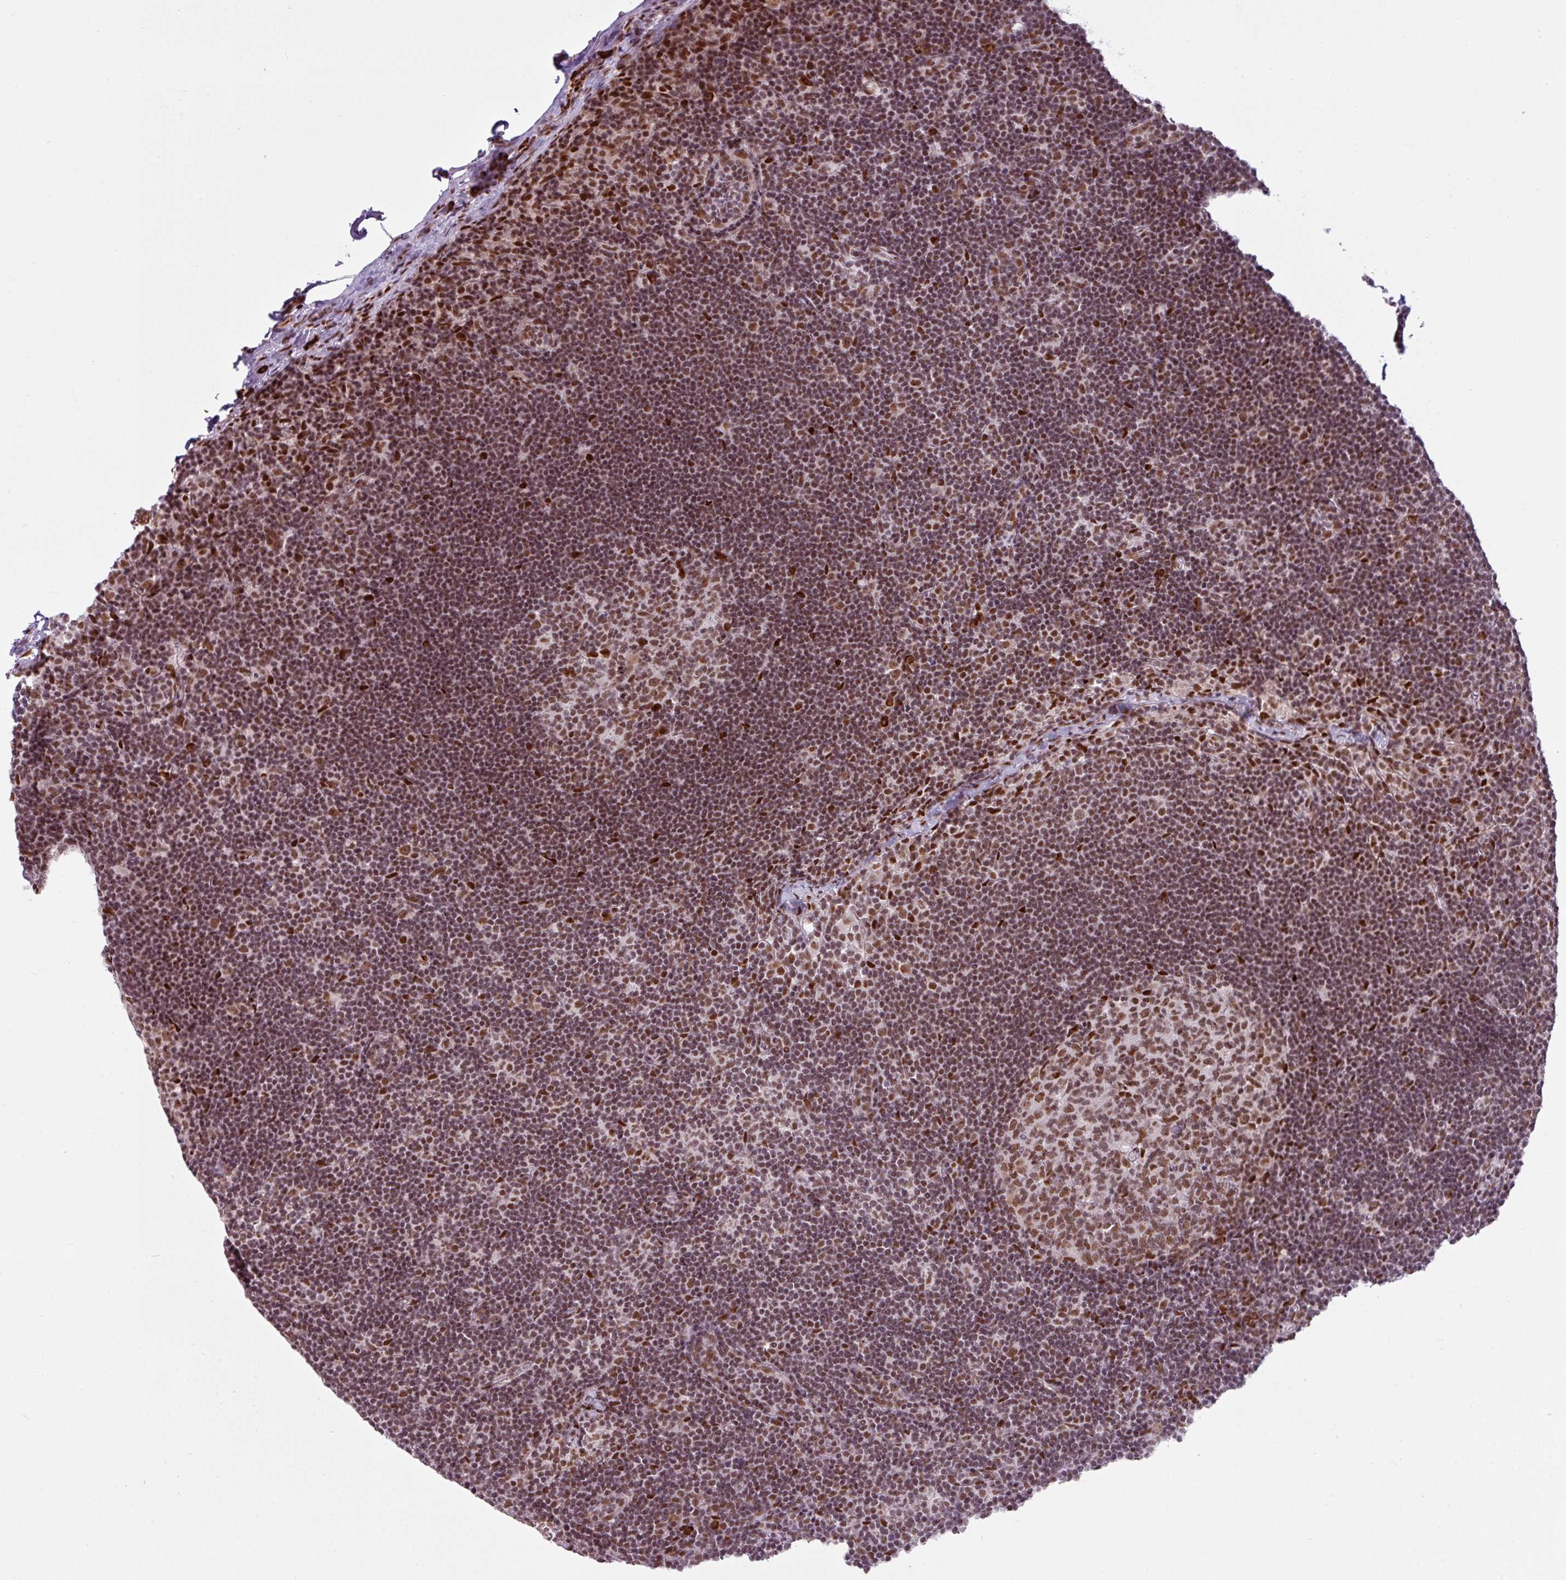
{"staining": {"intensity": "moderate", "quantity": ">75%", "location": "nuclear"}, "tissue": "lymph node", "cell_type": "Germinal center cells", "image_type": "normal", "snomed": [{"axis": "morphology", "description": "Normal tissue, NOS"}, {"axis": "topography", "description": "Lymph node"}], "caption": "Protein positivity by IHC demonstrates moderate nuclear expression in approximately >75% of germinal center cells in normal lymph node.", "gene": "PRDM5", "patient": {"sex": "female", "age": 29}}